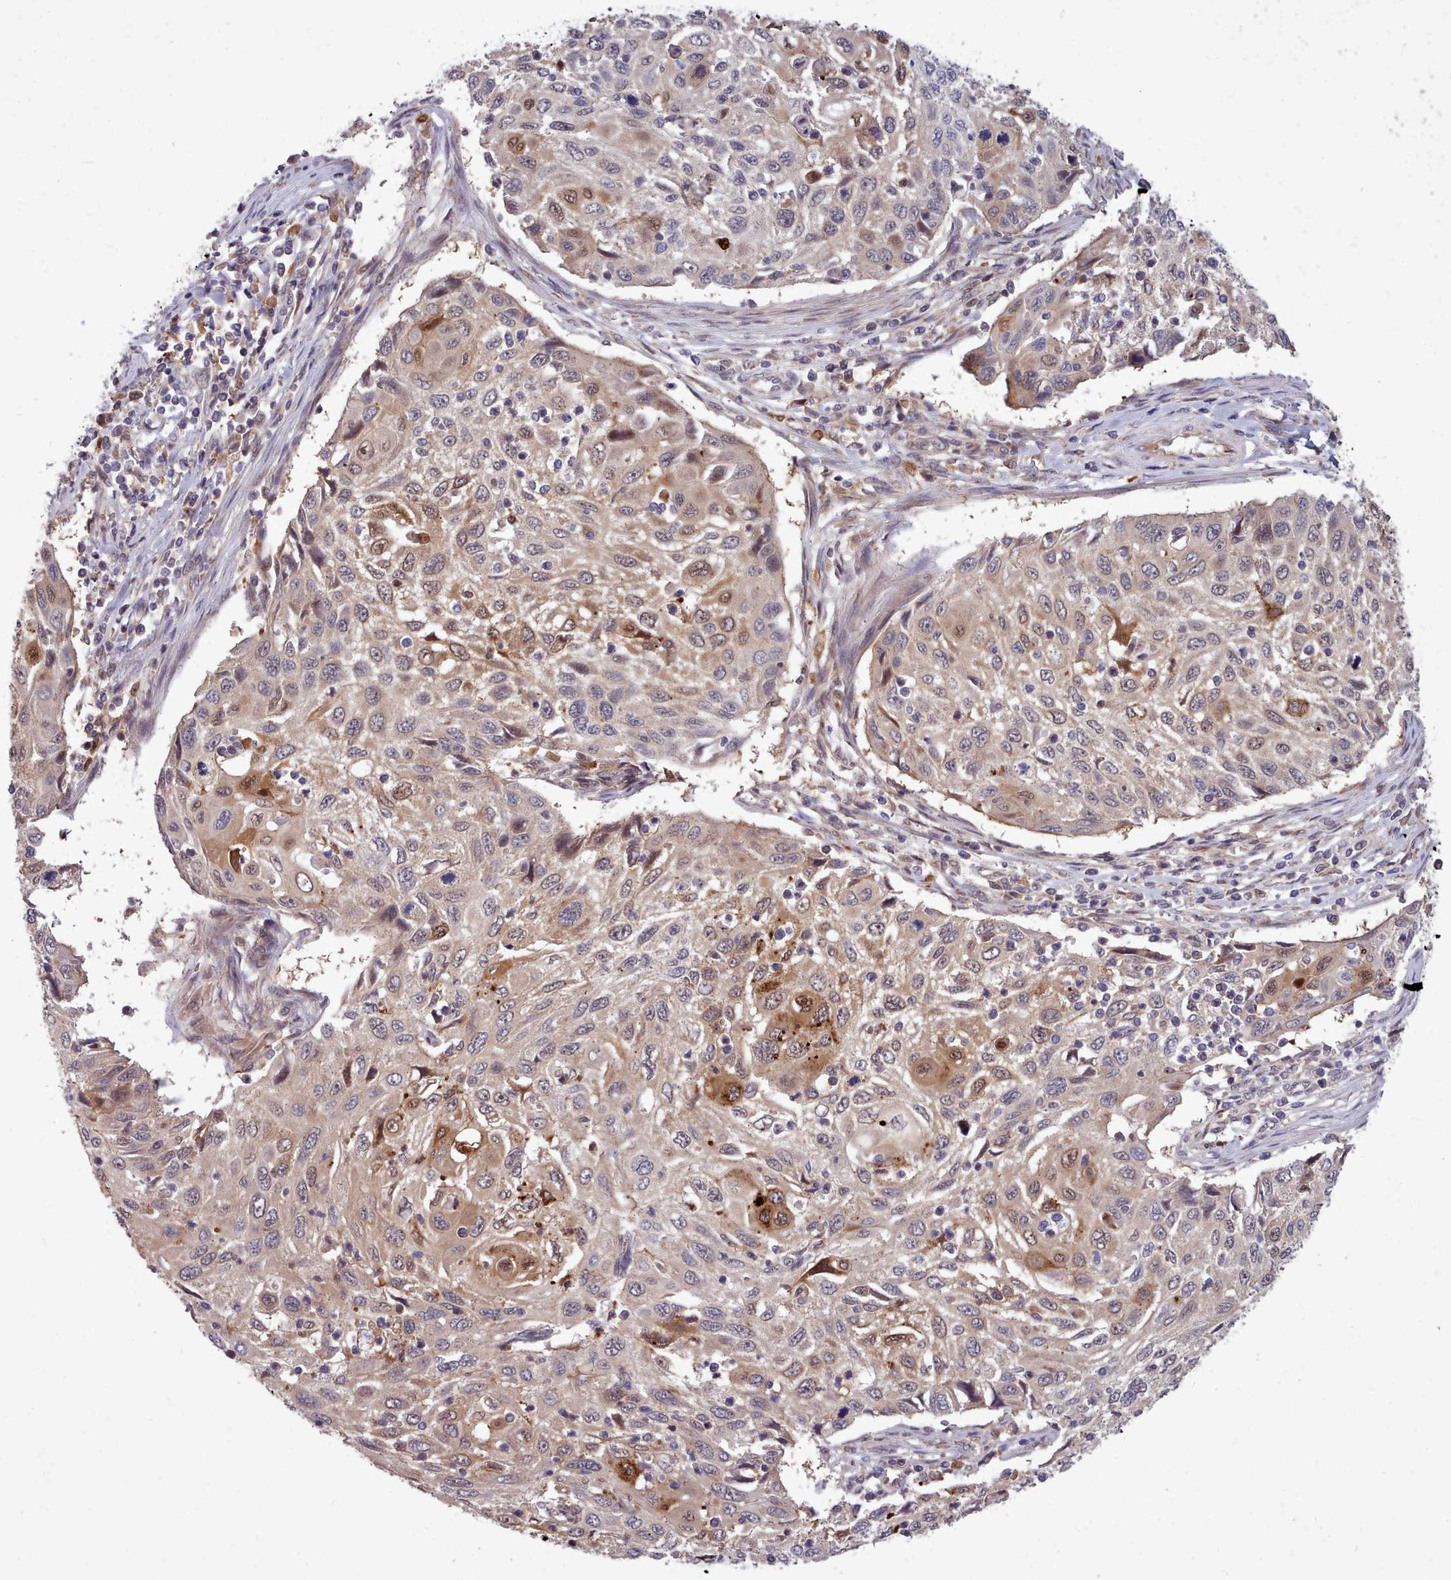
{"staining": {"intensity": "weak", "quantity": "25%-75%", "location": "cytoplasmic/membranous,nuclear"}, "tissue": "cervical cancer", "cell_type": "Tumor cells", "image_type": "cancer", "snomed": [{"axis": "morphology", "description": "Squamous cell carcinoma, NOS"}, {"axis": "topography", "description": "Cervix"}], "caption": "High-magnification brightfield microscopy of cervical cancer stained with DAB (3,3'-diaminobenzidine) (brown) and counterstained with hematoxylin (blue). tumor cells exhibit weak cytoplasmic/membranous and nuclear staining is appreciated in about25%-75% of cells.", "gene": "AHCY", "patient": {"sex": "female", "age": 70}}